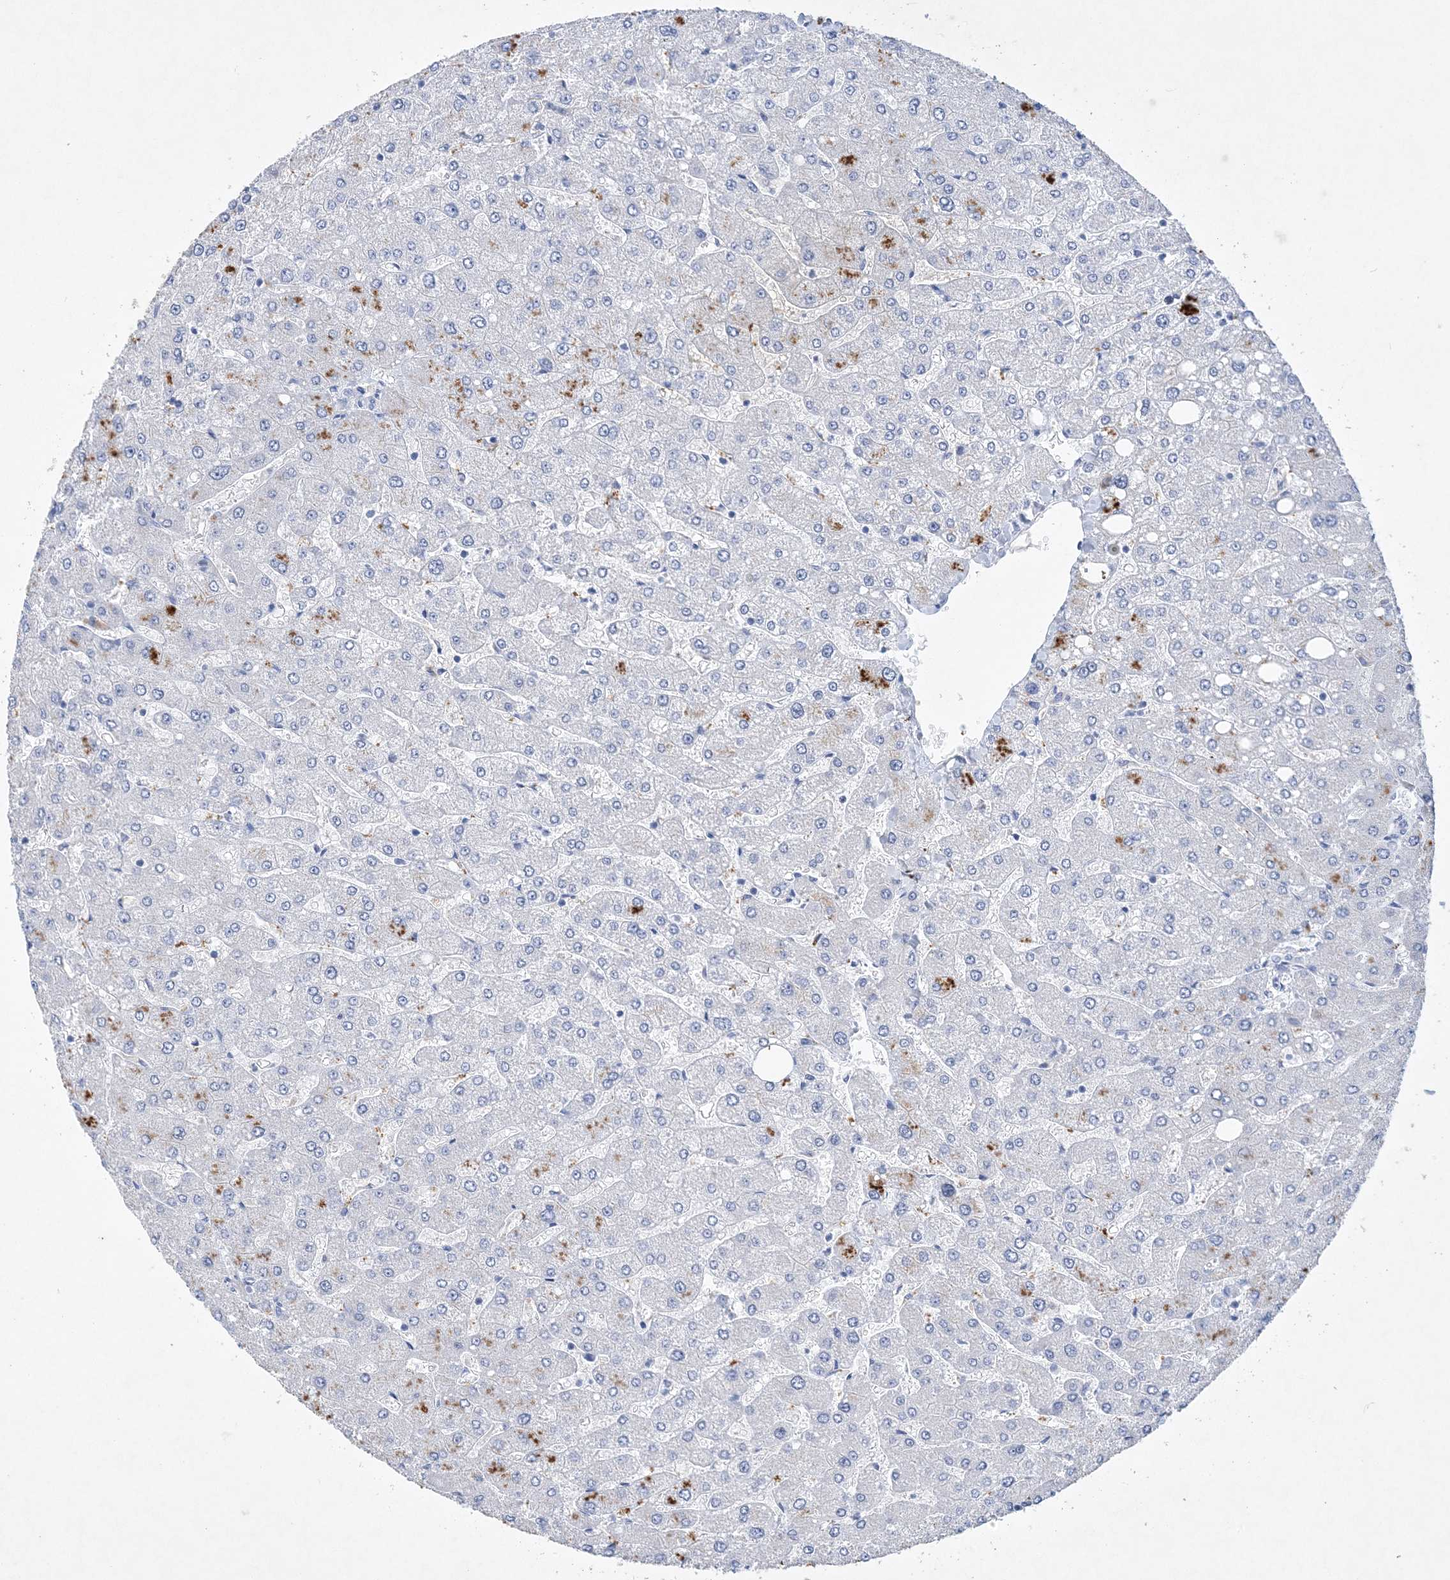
{"staining": {"intensity": "negative", "quantity": "none", "location": "none"}, "tissue": "liver", "cell_type": "Cholangiocytes", "image_type": "normal", "snomed": [{"axis": "morphology", "description": "Normal tissue, NOS"}, {"axis": "topography", "description": "Liver"}], "caption": "DAB (3,3'-diaminobenzidine) immunohistochemical staining of normal human liver reveals no significant positivity in cholangiocytes. (DAB immunohistochemistry with hematoxylin counter stain).", "gene": "COPS8", "patient": {"sex": "male", "age": 55}}